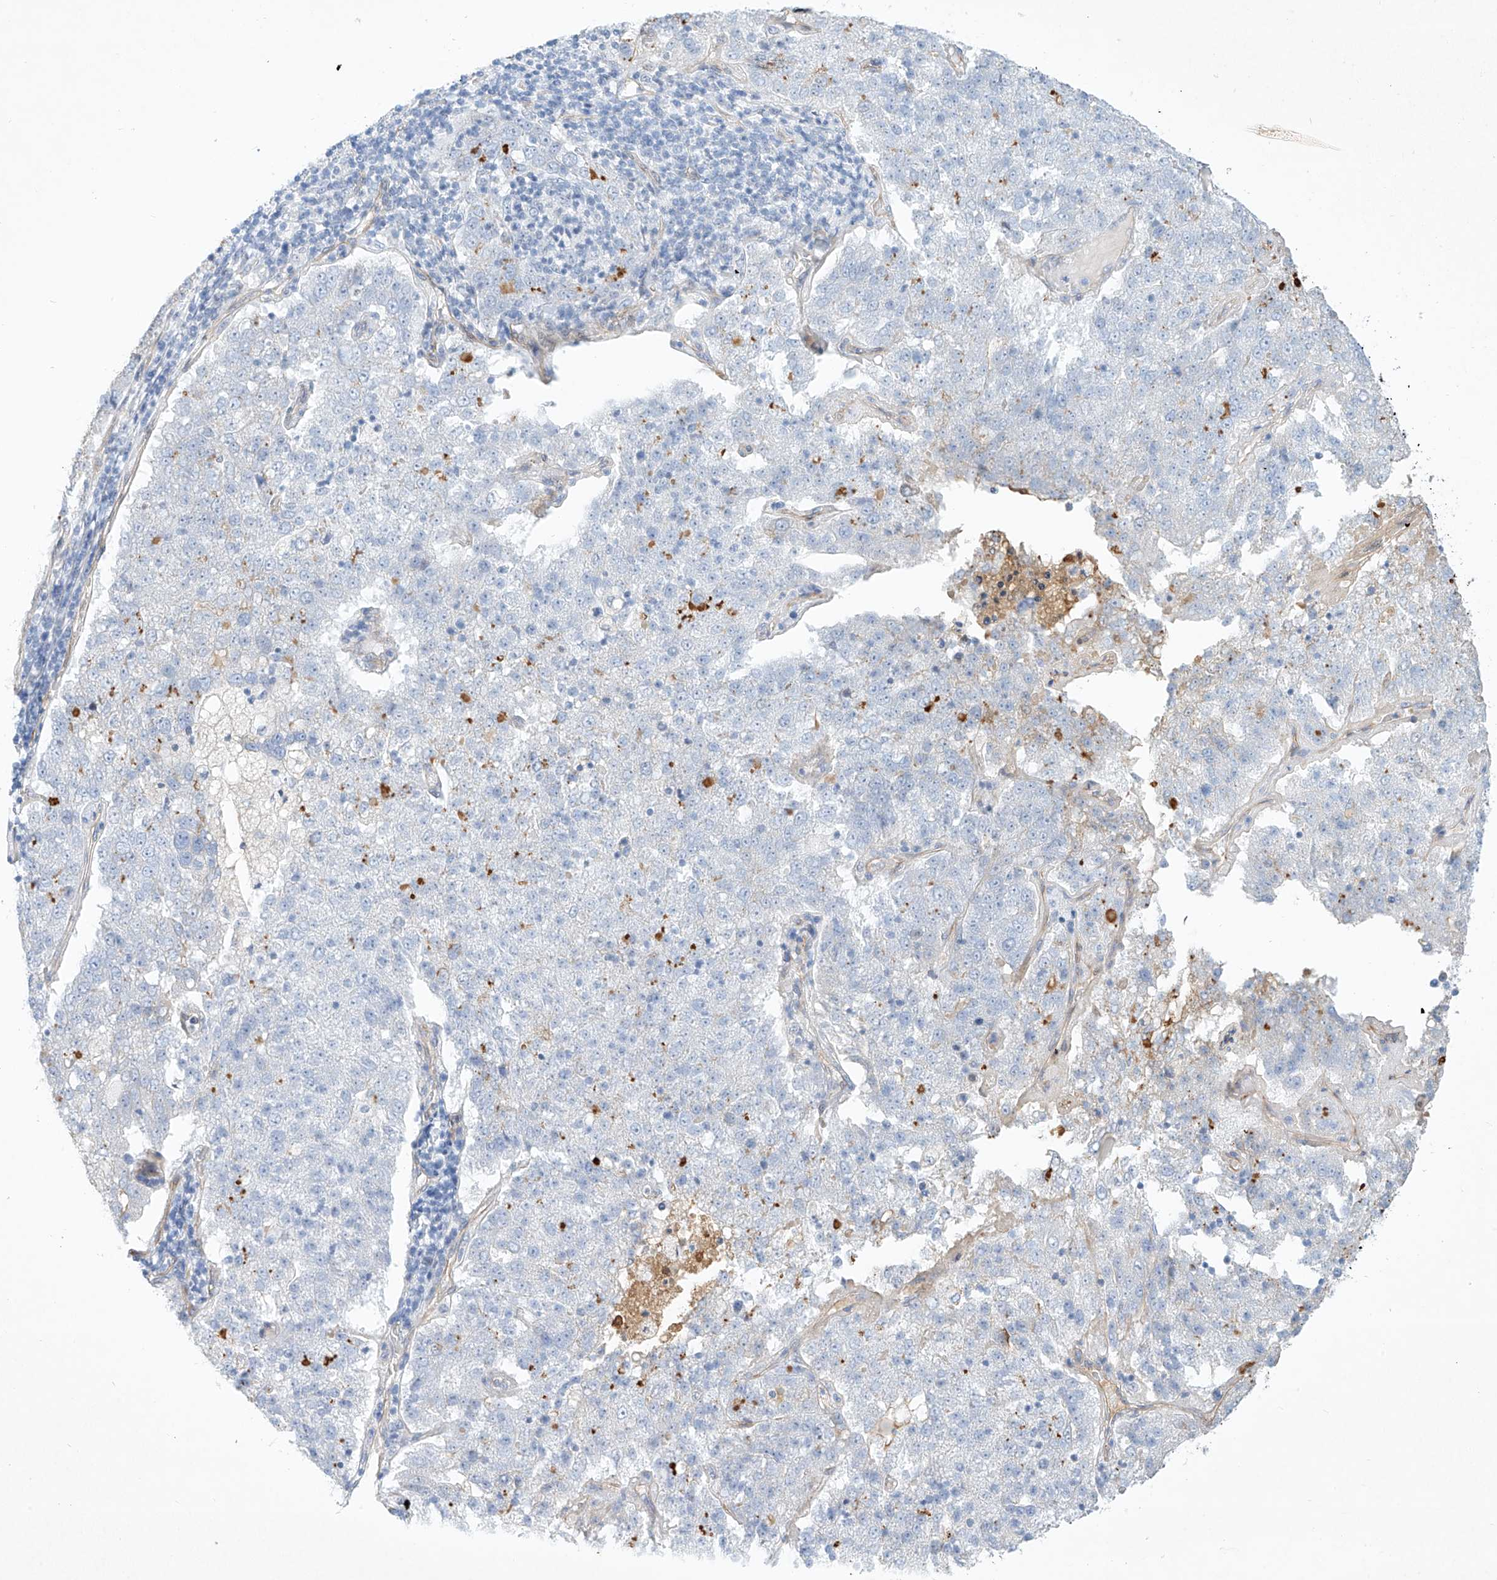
{"staining": {"intensity": "negative", "quantity": "none", "location": "none"}, "tissue": "pancreatic cancer", "cell_type": "Tumor cells", "image_type": "cancer", "snomed": [{"axis": "morphology", "description": "Adenocarcinoma, NOS"}, {"axis": "topography", "description": "Pancreas"}], "caption": "IHC histopathology image of human pancreatic cancer (adenocarcinoma) stained for a protein (brown), which reveals no expression in tumor cells.", "gene": "REEP2", "patient": {"sex": "female", "age": 61}}